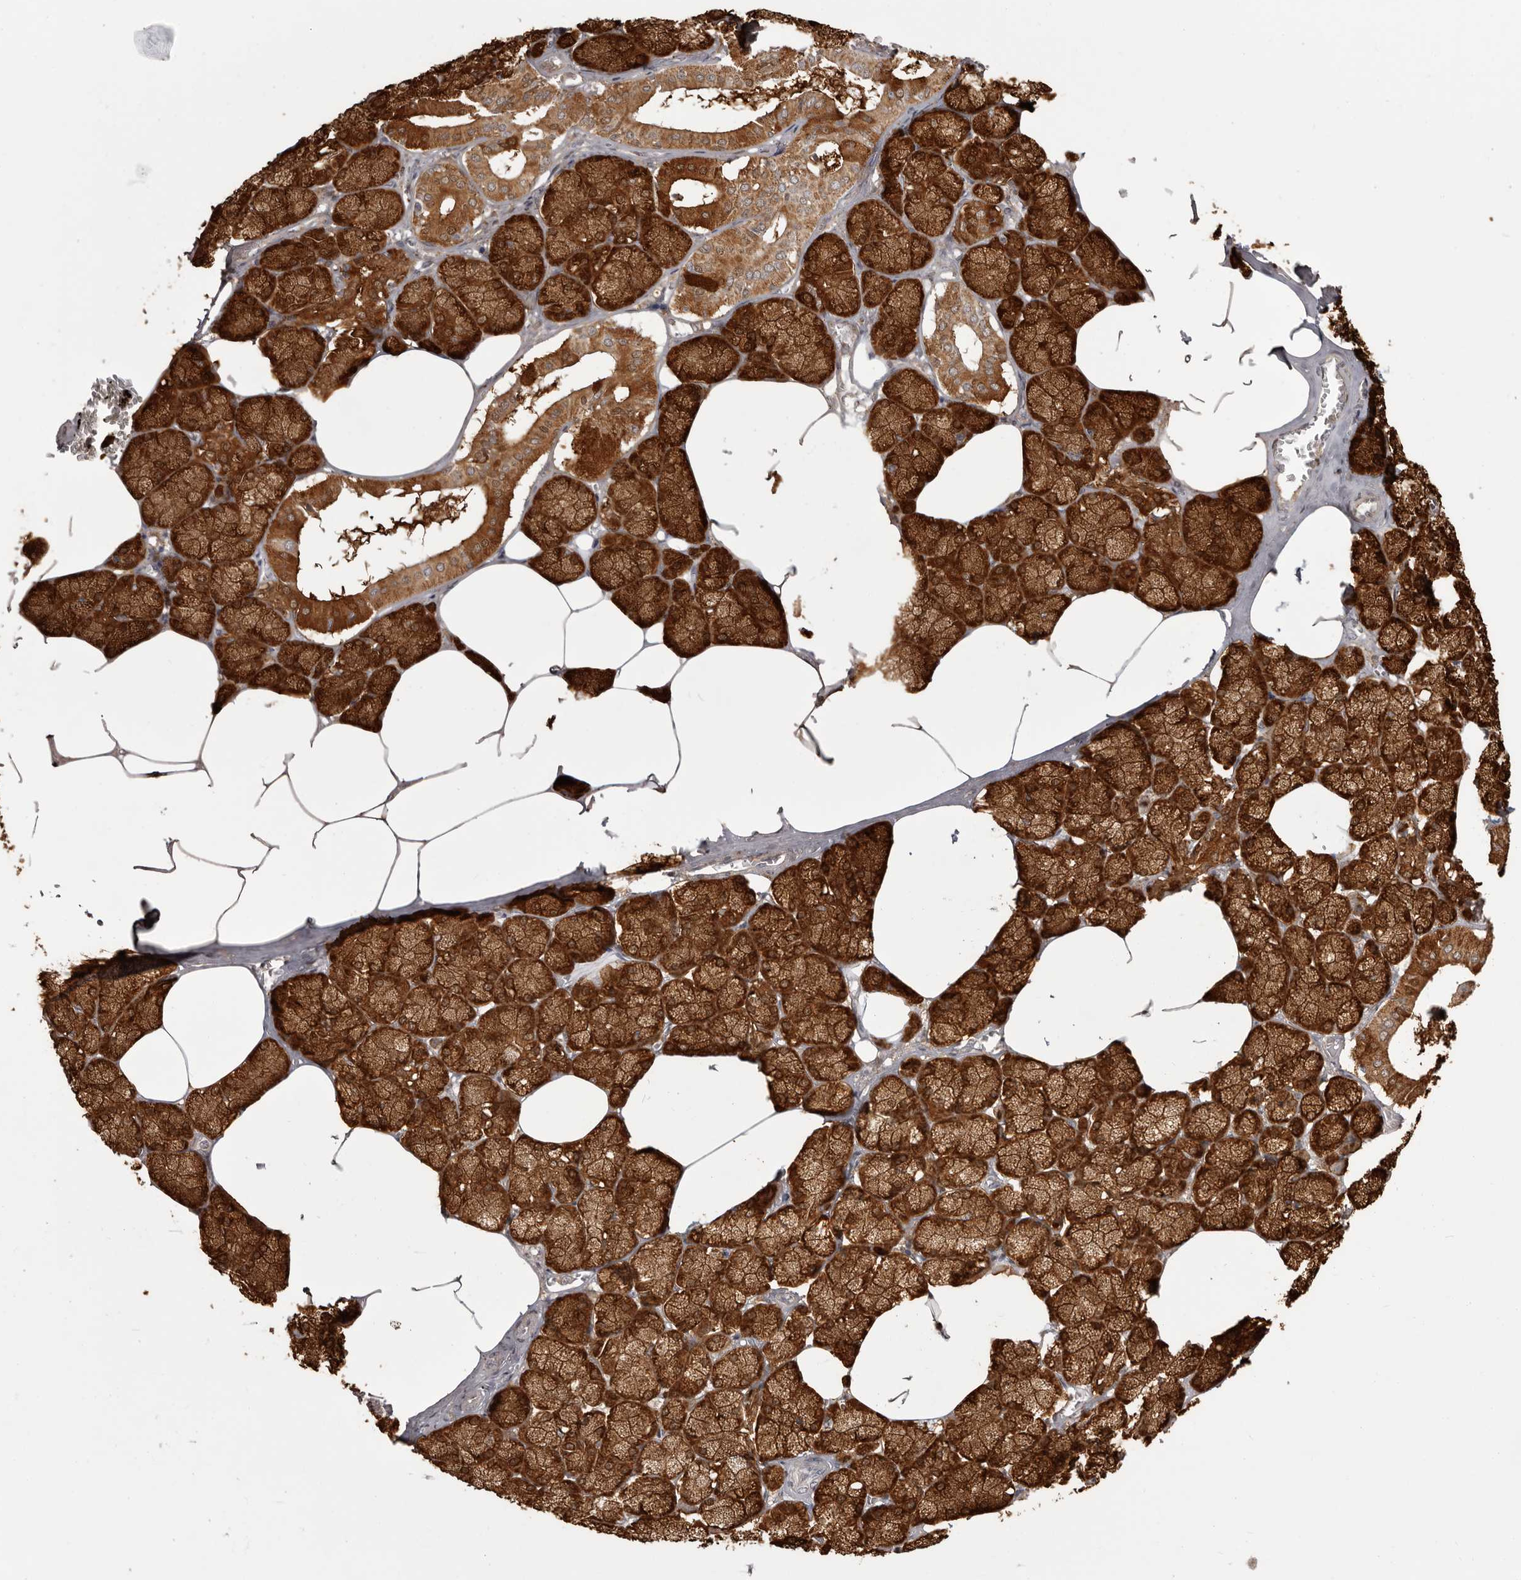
{"staining": {"intensity": "strong", "quantity": ">75%", "location": "cytoplasmic/membranous"}, "tissue": "salivary gland", "cell_type": "Glandular cells", "image_type": "normal", "snomed": [{"axis": "morphology", "description": "Normal tissue, NOS"}, {"axis": "topography", "description": "Salivary gland"}], "caption": "Human salivary gland stained with a protein marker reveals strong staining in glandular cells.", "gene": "GFOD1", "patient": {"sex": "male", "age": 62}}